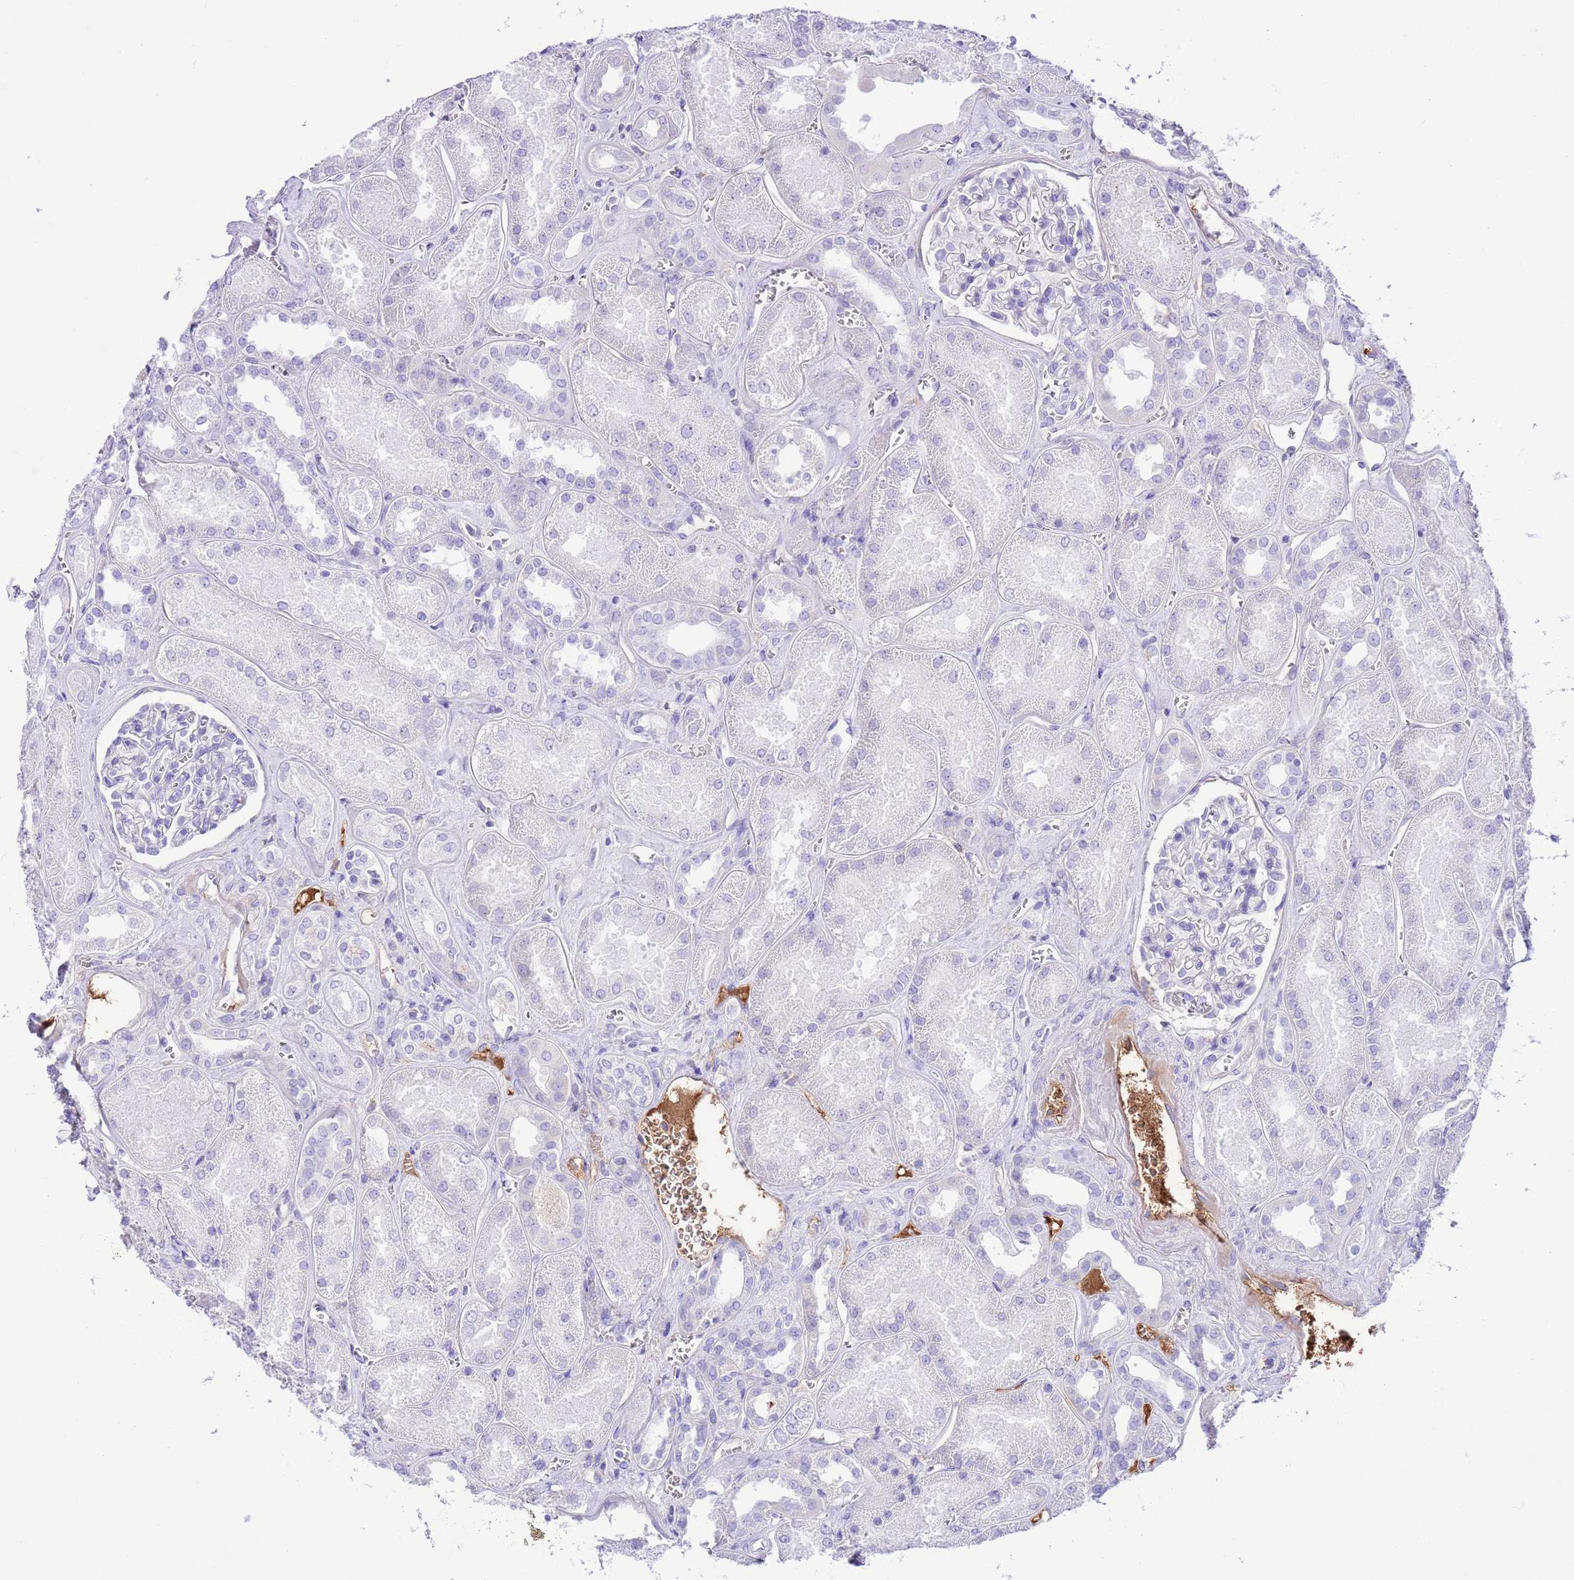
{"staining": {"intensity": "negative", "quantity": "none", "location": "none"}, "tissue": "kidney", "cell_type": "Cells in glomeruli", "image_type": "normal", "snomed": [{"axis": "morphology", "description": "Normal tissue, NOS"}, {"axis": "morphology", "description": "Adenocarcinoma, NOS"}, {"axis": "topography", "description": "Kidney"}], "caption": "This image is of normal kidney stained with immunohistochemistry (IHC) to label a protein in brown with the nuclei are counter-stained blue. There is no staining in cells in glomeruli. The staining was performed using DAB (3,3'-diaminobenzidine) to visualize the protein expression in brown, while the nuclei were stained in blue with hematoxylin (Magnification: 20x).", "gene": "IGF1", "patient": {"sex": "female", "age": 68}}